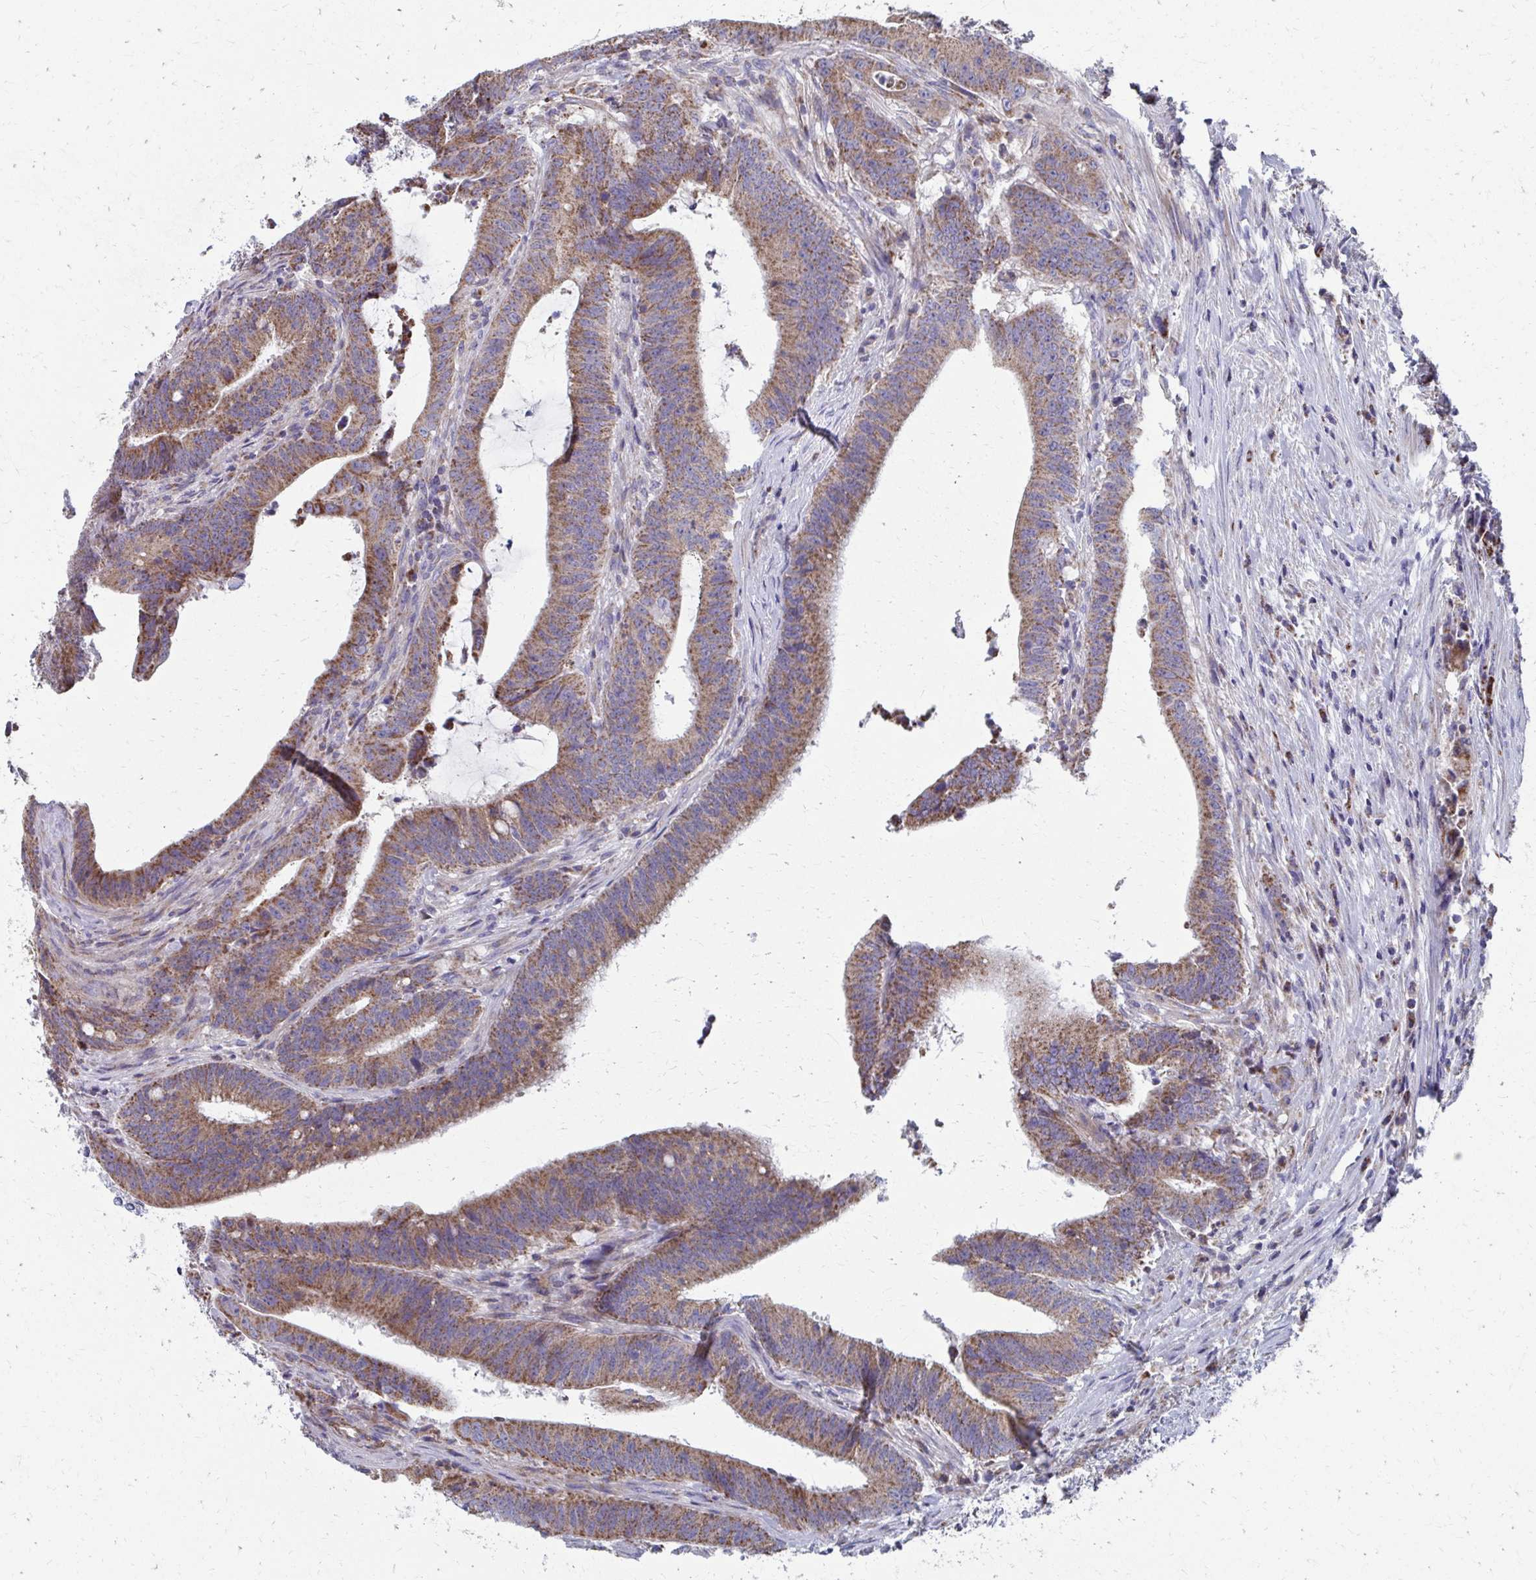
{"staining": {"intensity": "moderate", "quantity": ">75%", "location": "cytoplasmic/membranous"}, "tissue": "colorectal cancer", "cell_type": "Tumor cells", "image_type": "cancer", "snomed": [{"axis": "morphology", "description": "Adenocarcinoma, NOS"}, {"axis": "topography", "description": "Colon"}], "caption": "An image of colorectal cancer (adenocarcinoma) stained for a protein displays moderate cytoplasmic/membranous brown staining in tumor cells.", "gene": "RCC1L", "patient": {"sex": "female", "age": 43}}